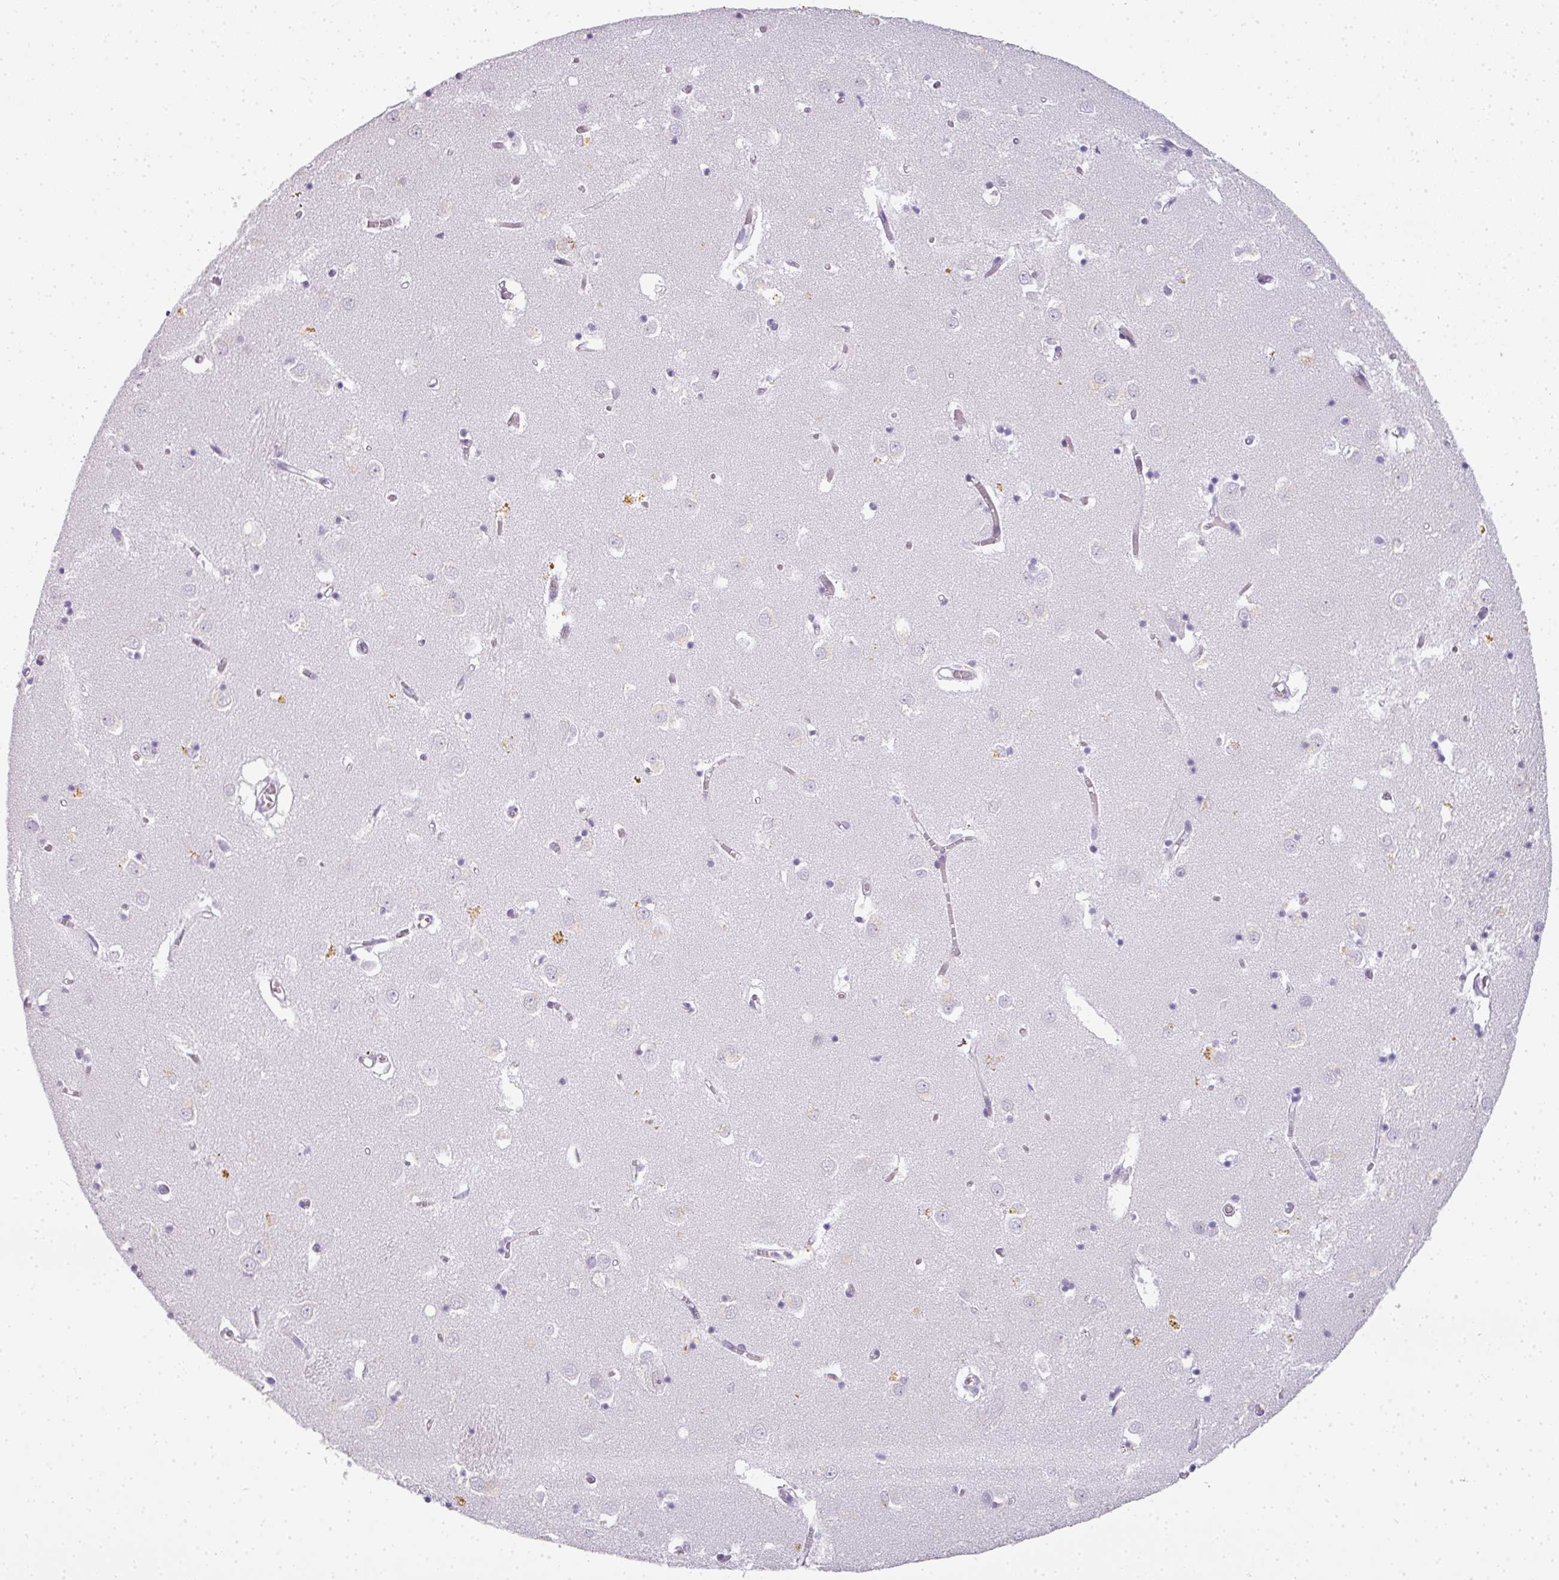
{"staining": {"intensity": "negative", "quantity": "none", "location": "none"}, "tissue": "caudate", "cell_type": "Glial cells", "image_type": "normal", "snomed": [{"axis": "morphology", "description": "Normal tissue, NOS"}, {"axis": "topography", "description": "Lateral ventricle wall"}], "caption": "Glial cells are negative for protein expression in unremarkable human caudate. The staining was performed using DAB to visualize the protein expression in brown, while the nuclei were stained in blue with hematoxylin (Magnification: 20x).", "gene": "RBMY1A1", "patient": {"sex": "male", "age": 70}}